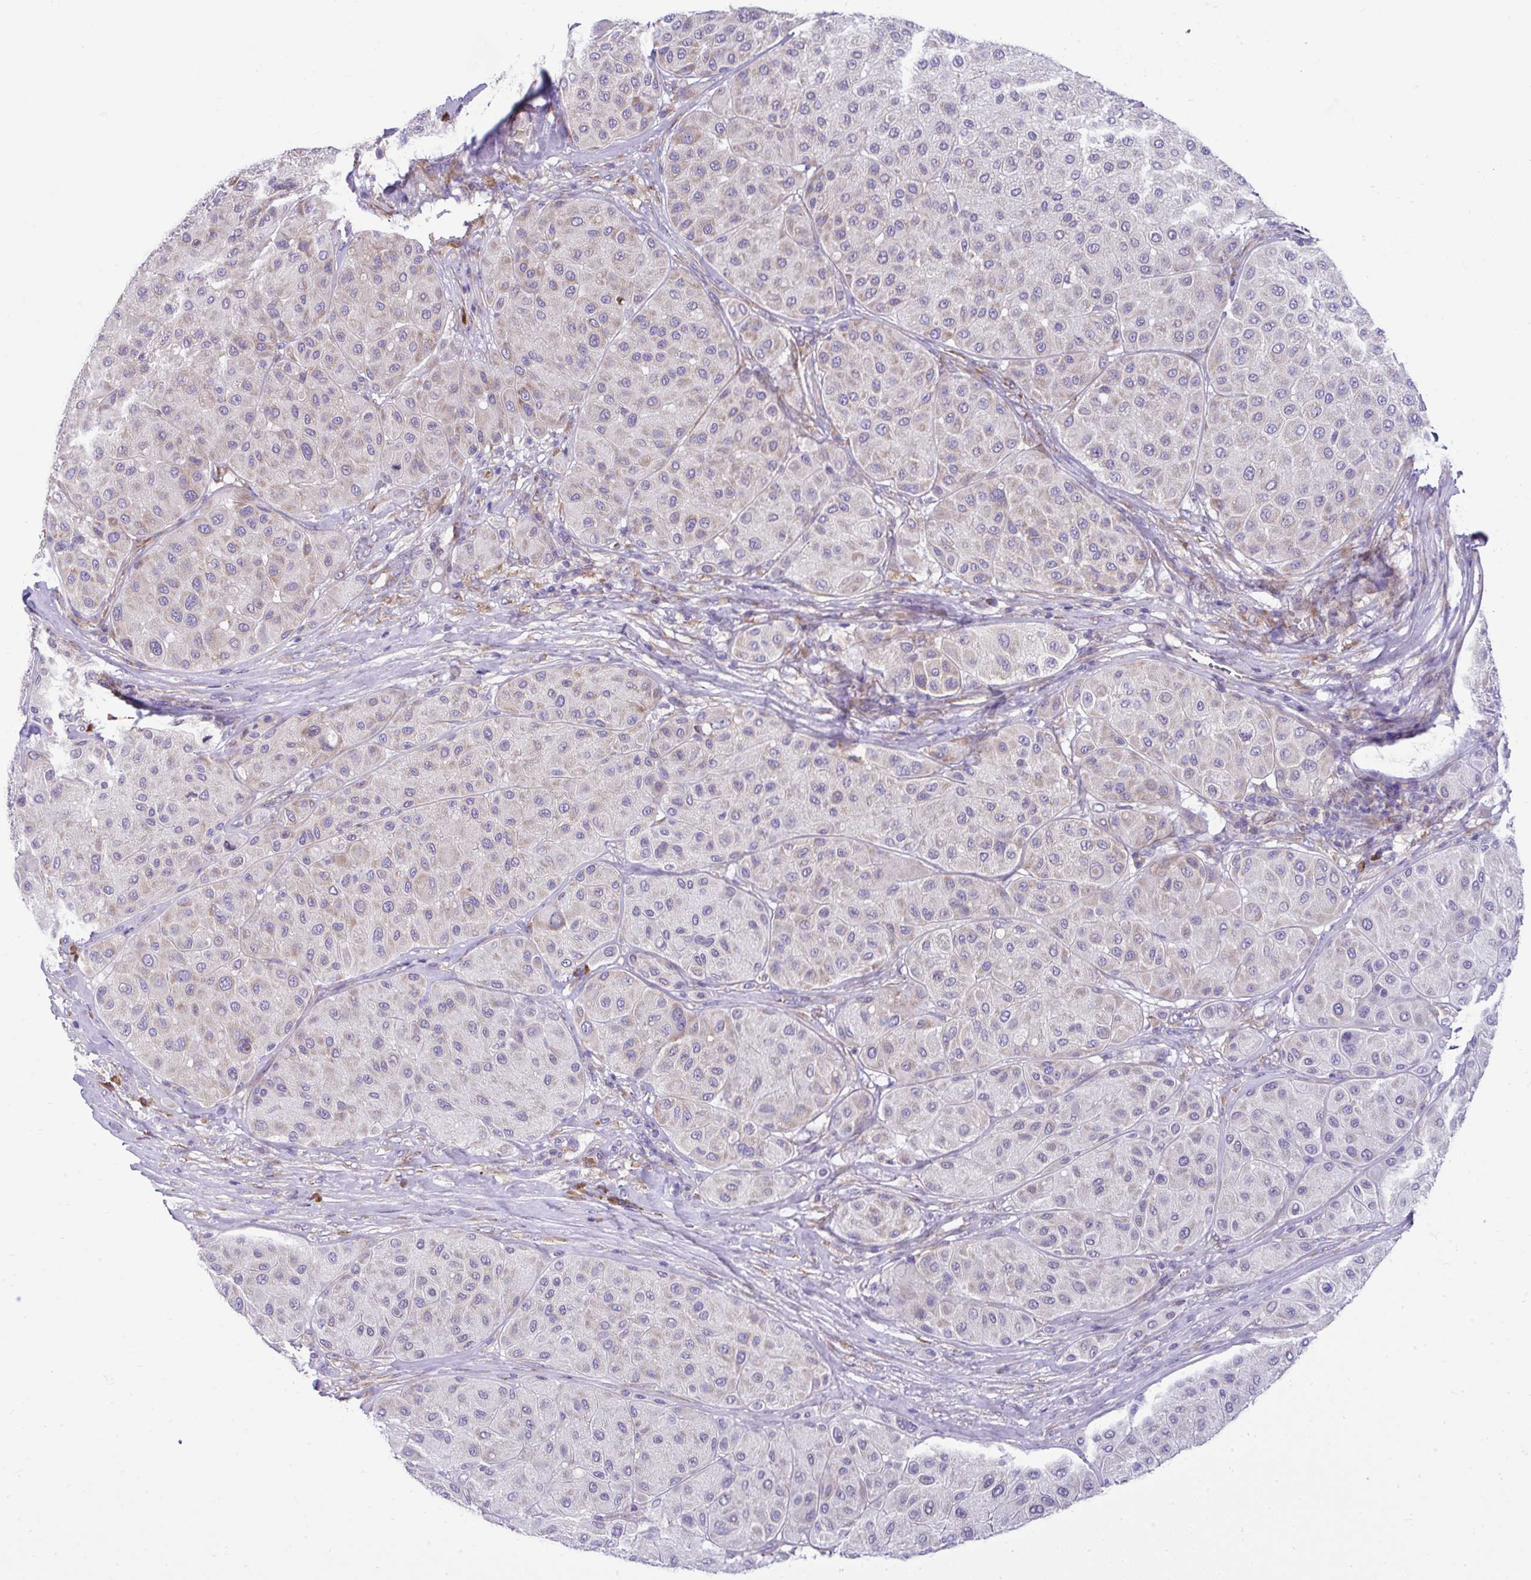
{"staining": {"intensity": "negative", "quantity": "none", "location": "none"}, "tissue": "melanoma", "cell_type": "Tumor cells", "image_type": "cancer", "snomed": [{"axis": "morphology", "description": "Malignant melanoma, Metastatic site"}, {"axis": "topography", "description": "Smooth muscle"}], "caption": "IHC photomicrograph of human melanoma stained for a protein (brown), which reveals no expression in tumor cells.", "gene": "RPL7", "patient": {"sex": "male", "age": 41}}